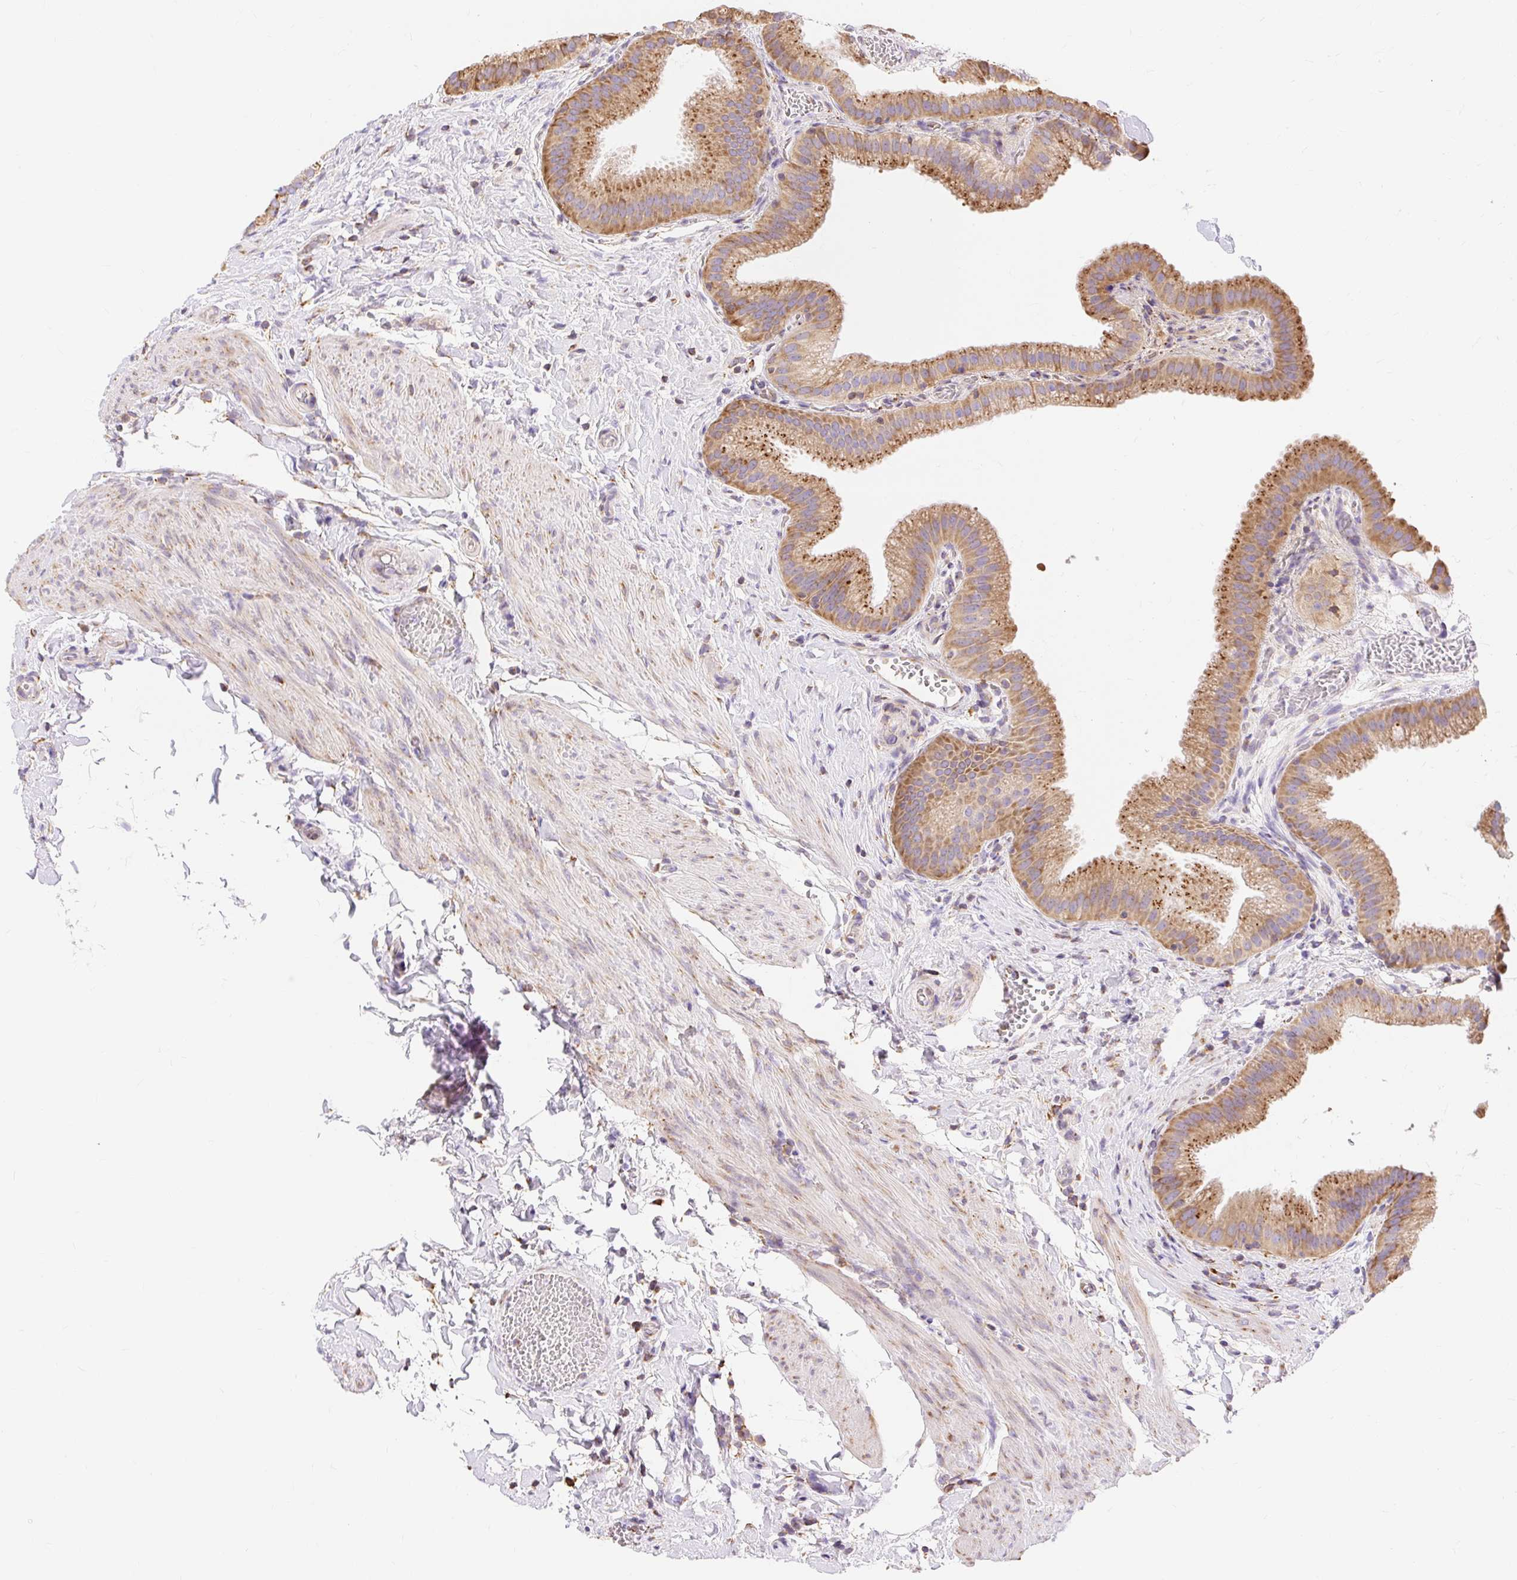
{"staining": {"intensity": "moderate", "quantity": ">75%", "location": "cytoplasmic/membranous"}, "tissue": "gallbladder", "cell_type": "Glandular cells", "image_type": "normal", "snomed": [{"axis": "morphology", "description": "Normal tissue, NOS"}, {"axis": "topography", "description": "Gallbladder"}], "caption": "A micrograph of gallbladder stained for a protein reveals moderate cytoplasmic/membranous brown staining in glandular cells.", "gene": "ENSG00000260836", "patient": {"sex": "female", "age": 63}}